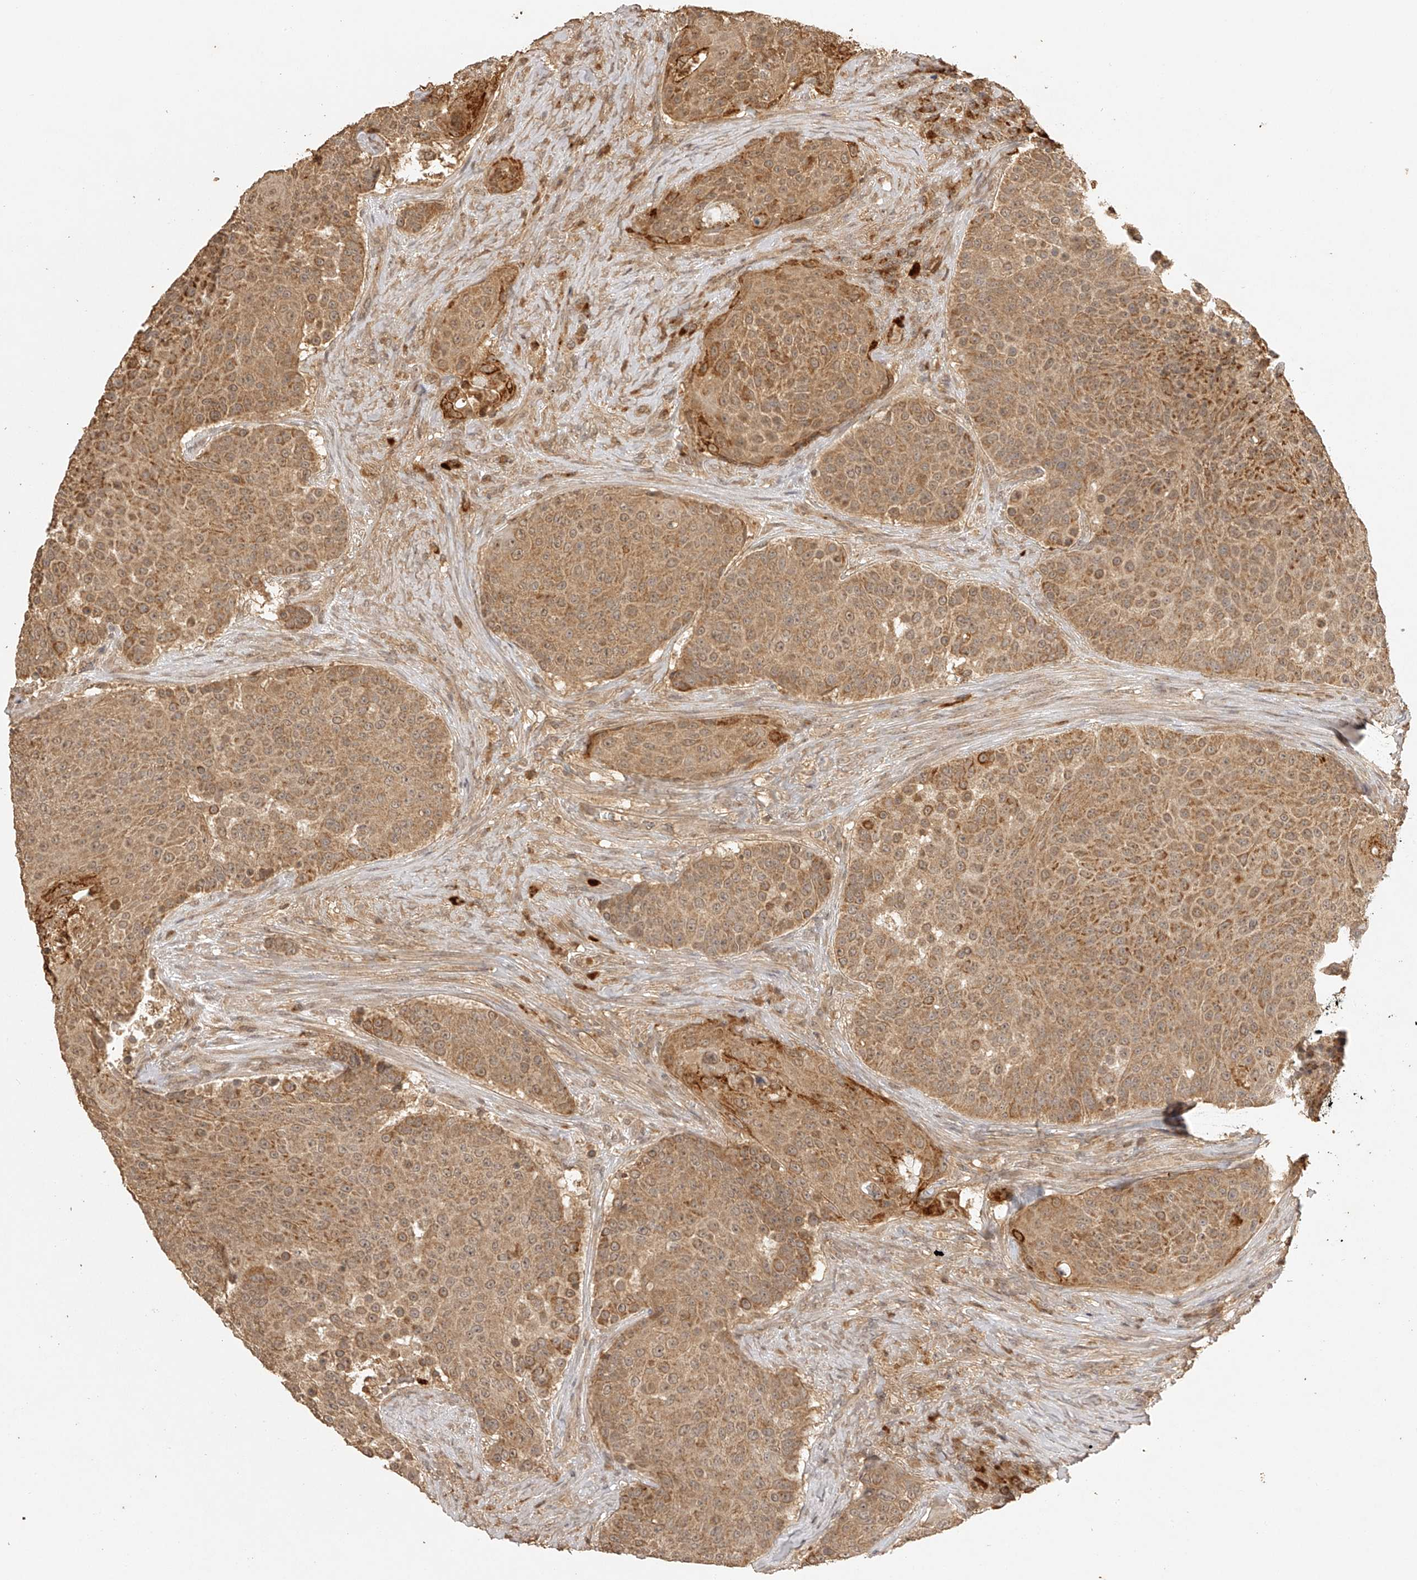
{"staining": {"intensity": "moderate", "quantity": ">75%", "location": "cytoplasmic/membranous"}, "tissue": "urothelial cancer", "cell_type": "Tumor cells", "image_type": "cancer", "snomed": [{"axis": "morphology", "description": "Urothelial carcinoma, High grade"}, {"axis": "topography", "description": "Urinary bladder"}], "caption": "Urothelial carcinoma (high-grade) stained with DAB (3,3'-diaminobenzidine) immunohistochemistry (IHC) displays medium levels of moderate cytoplasmic/membranous expression in about >75% of tumor cells.", "gene": "BCL2L11", "patient": {"sex": "female", "age": 63}}